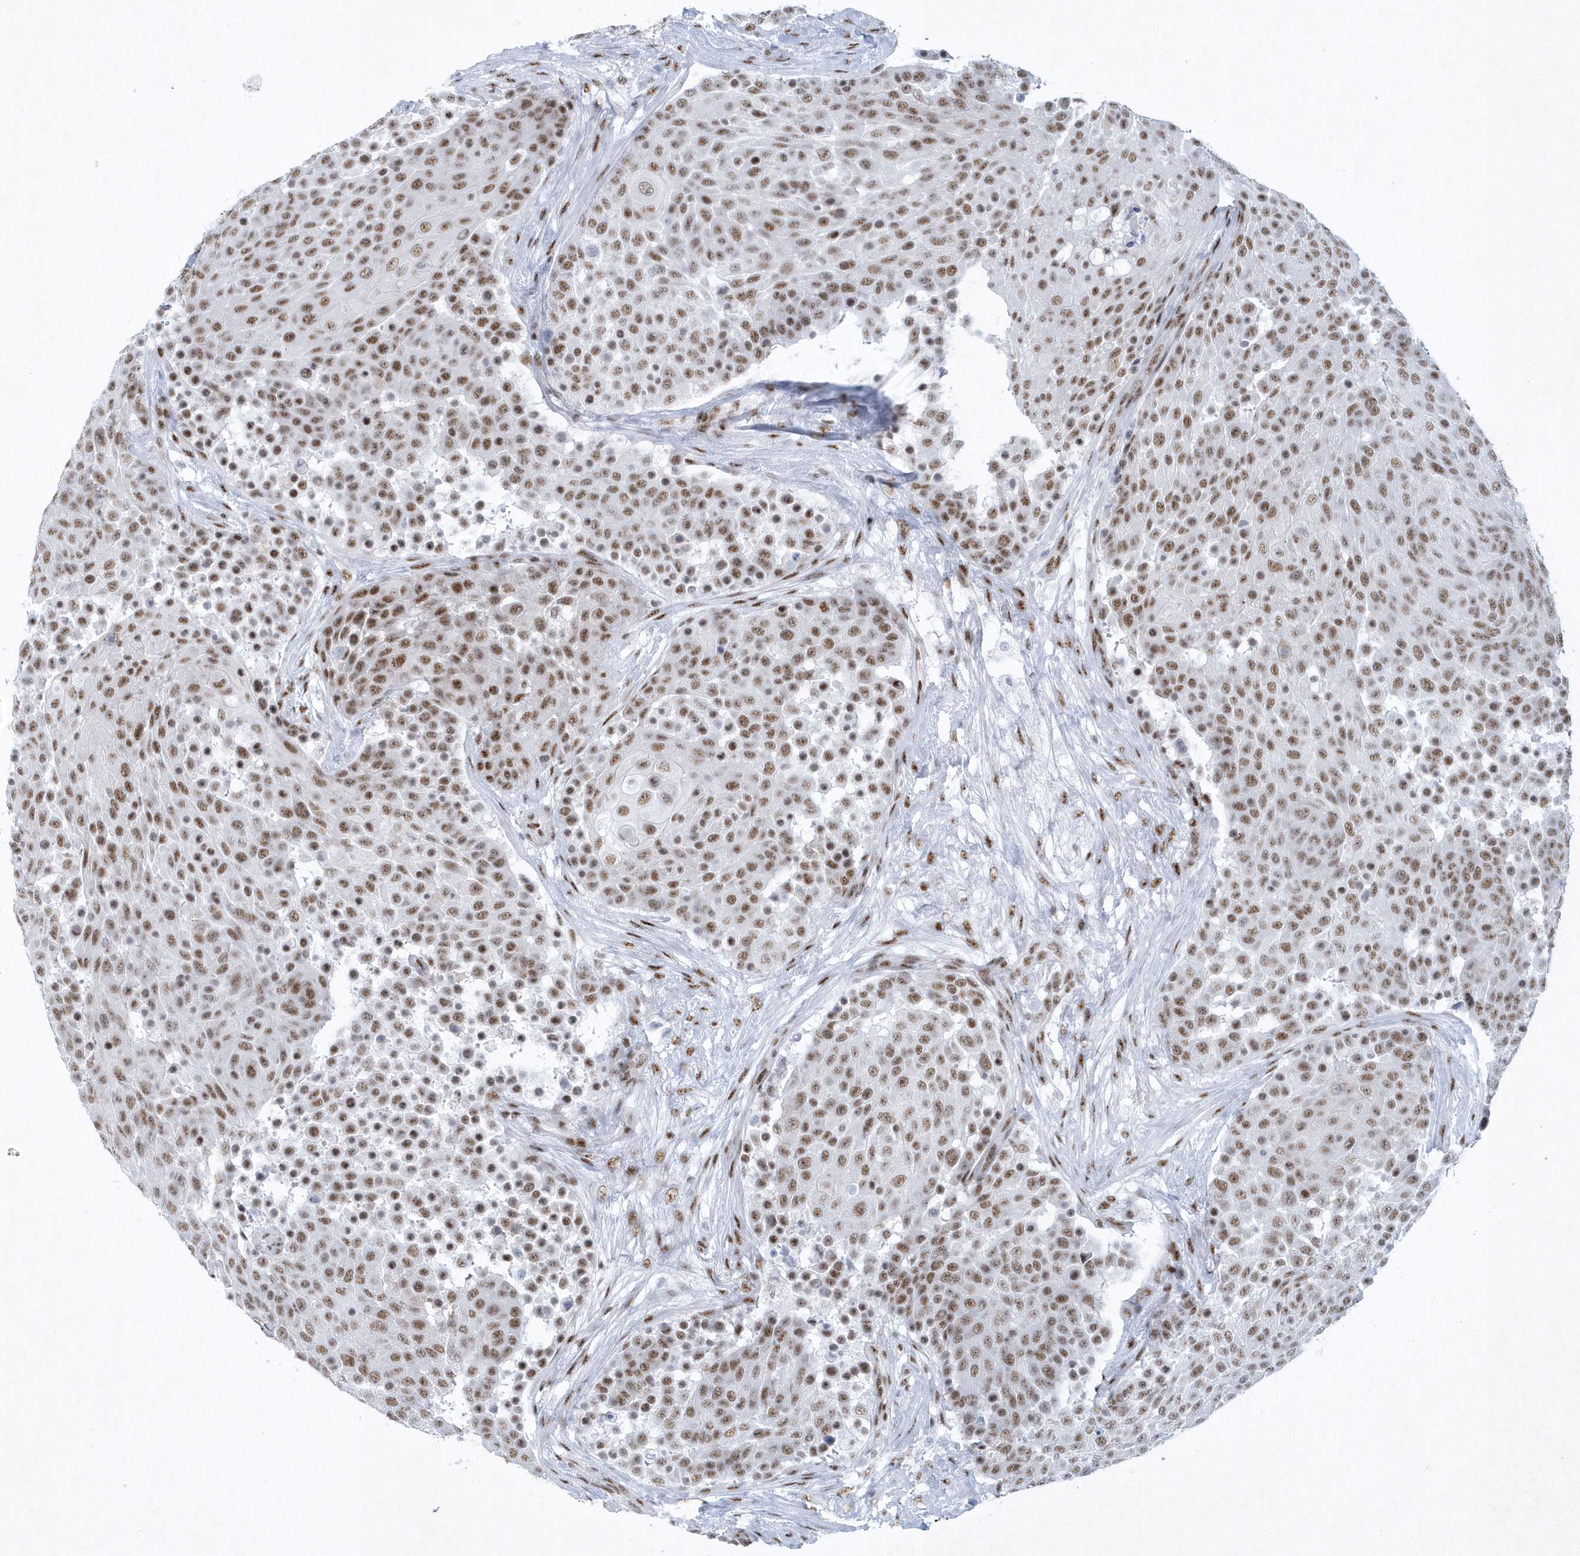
{"staining": {"intensity": "moderate", "quantity": ">75%", "location": "nuclear"}, "tissue": "urothelial cancer", "cell_type": "Tumor cells", "image_type": "cancer", "snomed": [{"axis": "morphology", "description": "Urothelial carcinoma, High grade"}, {"axis": "topography", "description": "Urinary bladder"}], "caption": "Immunohistochemical staining of human urothelial carcinoma (high-grade) shows moderate nuclear protein positivity in about >75% of tumor cells. The protein of interest is stained brown, and the nuclei are stained in blue (DAB IHC with brightfield microscopy, high magnification).", "gene": "DCLRE1A", "patient": {"sex": "female", "age": 63}}